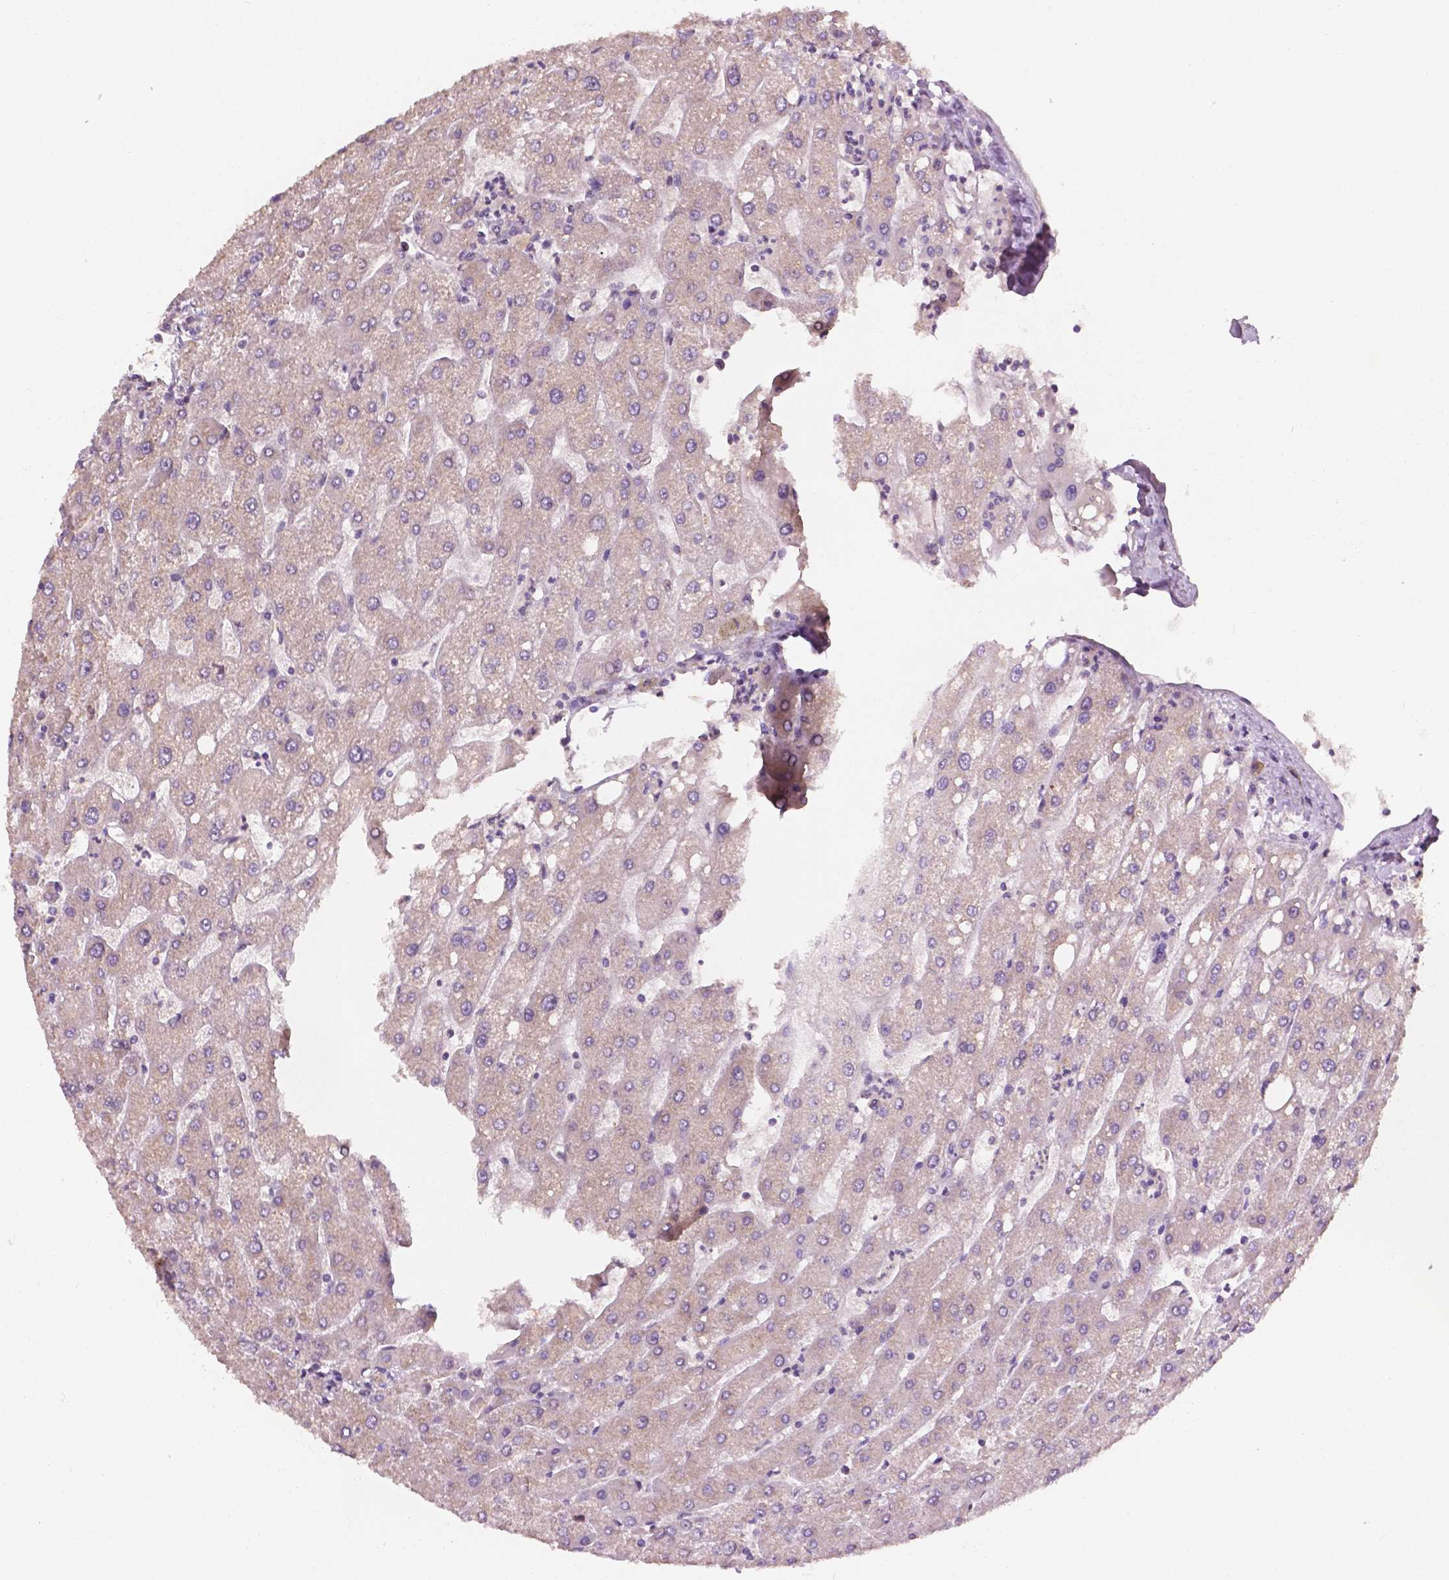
{"staining": {"intensity": "negative", "quantity": "none", "location": "none"}, "tissue": "liver", "cell_type": "Cholangiocytes", "image_type": "normal", "snomed": [{"axis": "morphology", "description": "Normal tissue, NOS"}, {"axis": "topography", "description": "Liver"}], "caption": "Histopathology image shows no protein staining in cholangiocytes of unremarkable liver. Brightfield microscopy of immunohistochemistry (IHC) stained with DAB (3,3'-diaminobenzidine) (brown) and hematoxylin (blue), captured at high magnification.", "gene": "EBAG9", "patient": {"sex": "male", "age": 67}}